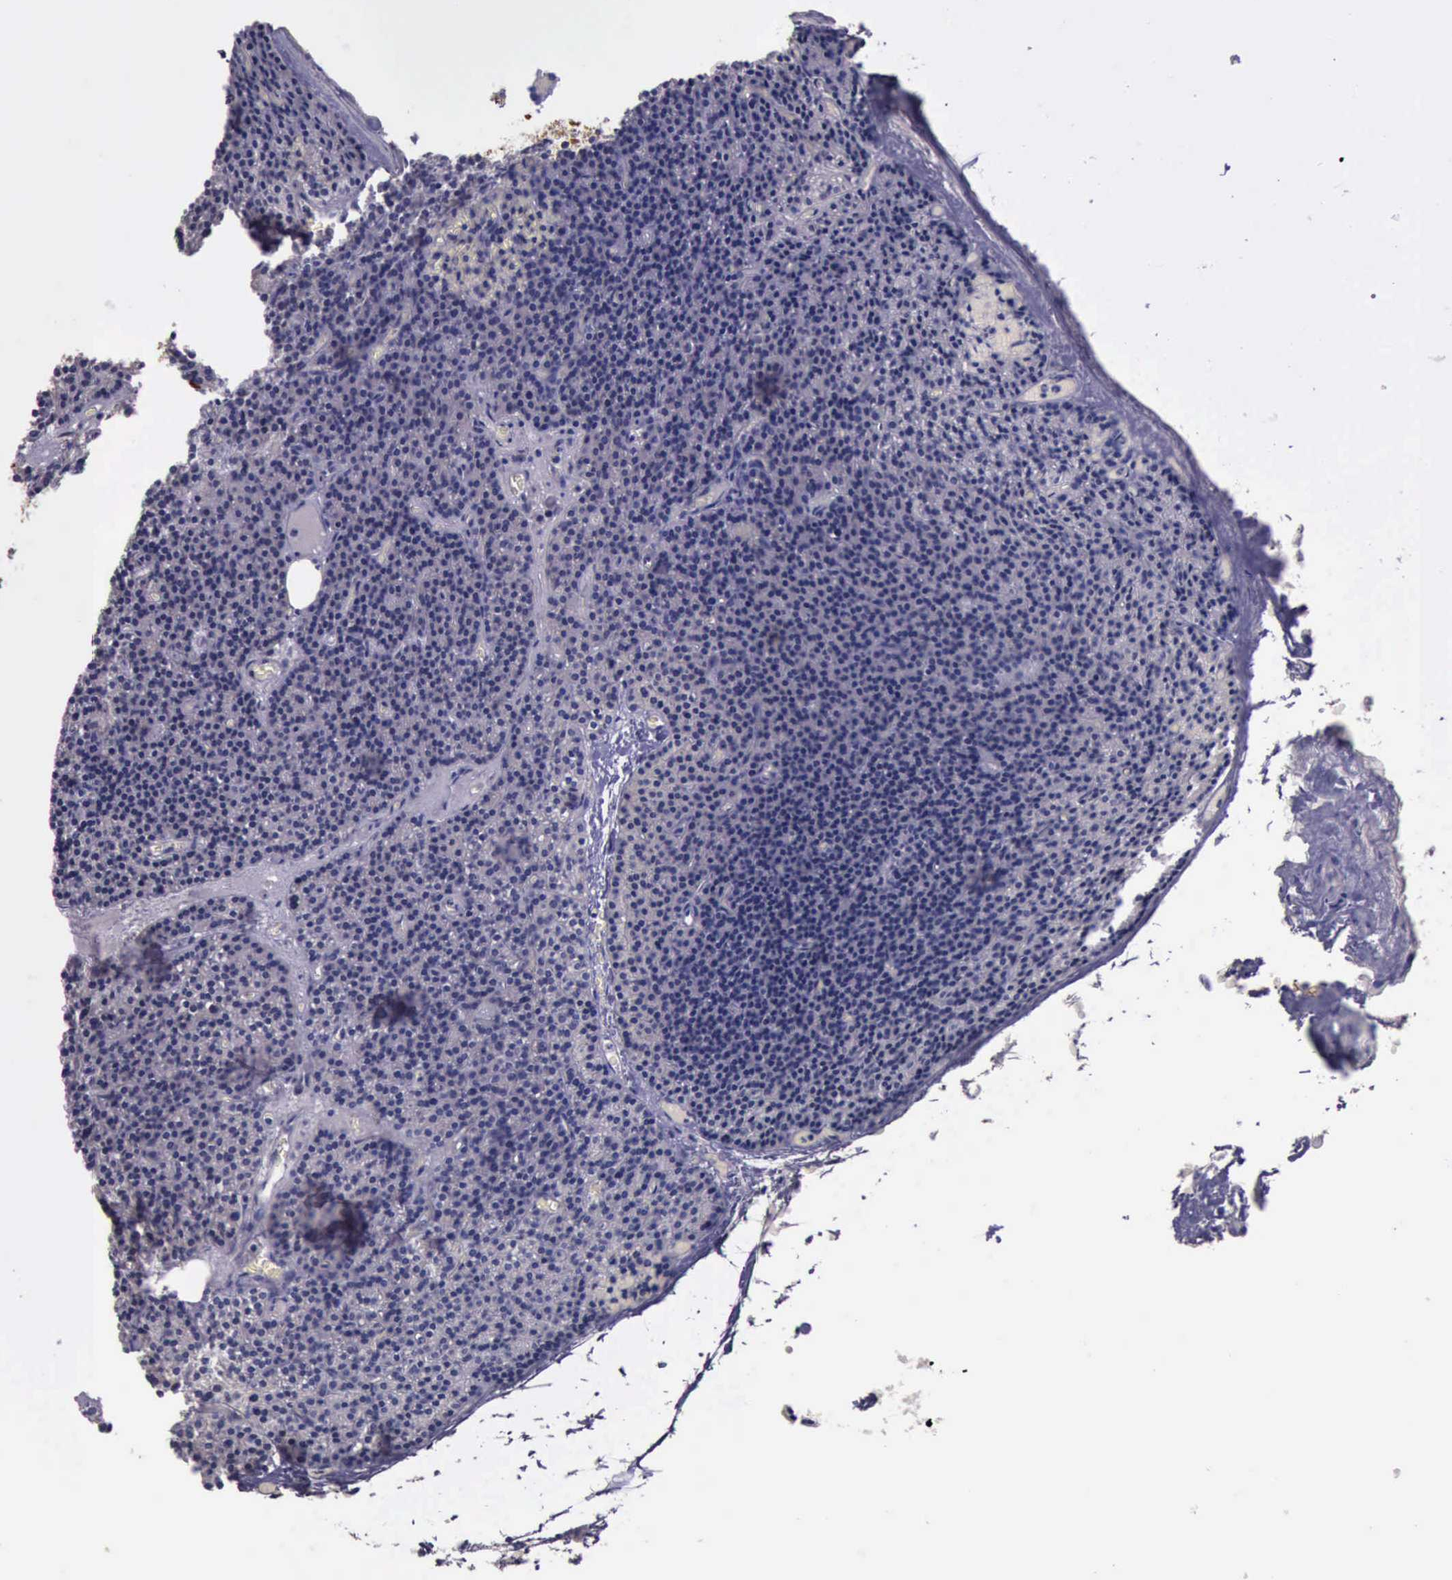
{"staining": {"intensity": "weak", "quantity": ">75%", "location": "cytoplasmic/membranous"}, "tissue": "parathyroid gland", "cell_type": "Glandular cells", "image_type": "normal", "snomed": [{"axis": "morphology", "description": "Normal tissue, NOS"}, {"axis": "topography", "description": "Parathyroid gland"}], "caption": "Brown immunohistochemical staining in unremarkable human parathyroid gland shows weak cytoplasmic/membranous staining in approximately >75% of glandular cells.", "gene": "PLEK2", "patient": {"sex": "male", "age": 57}}